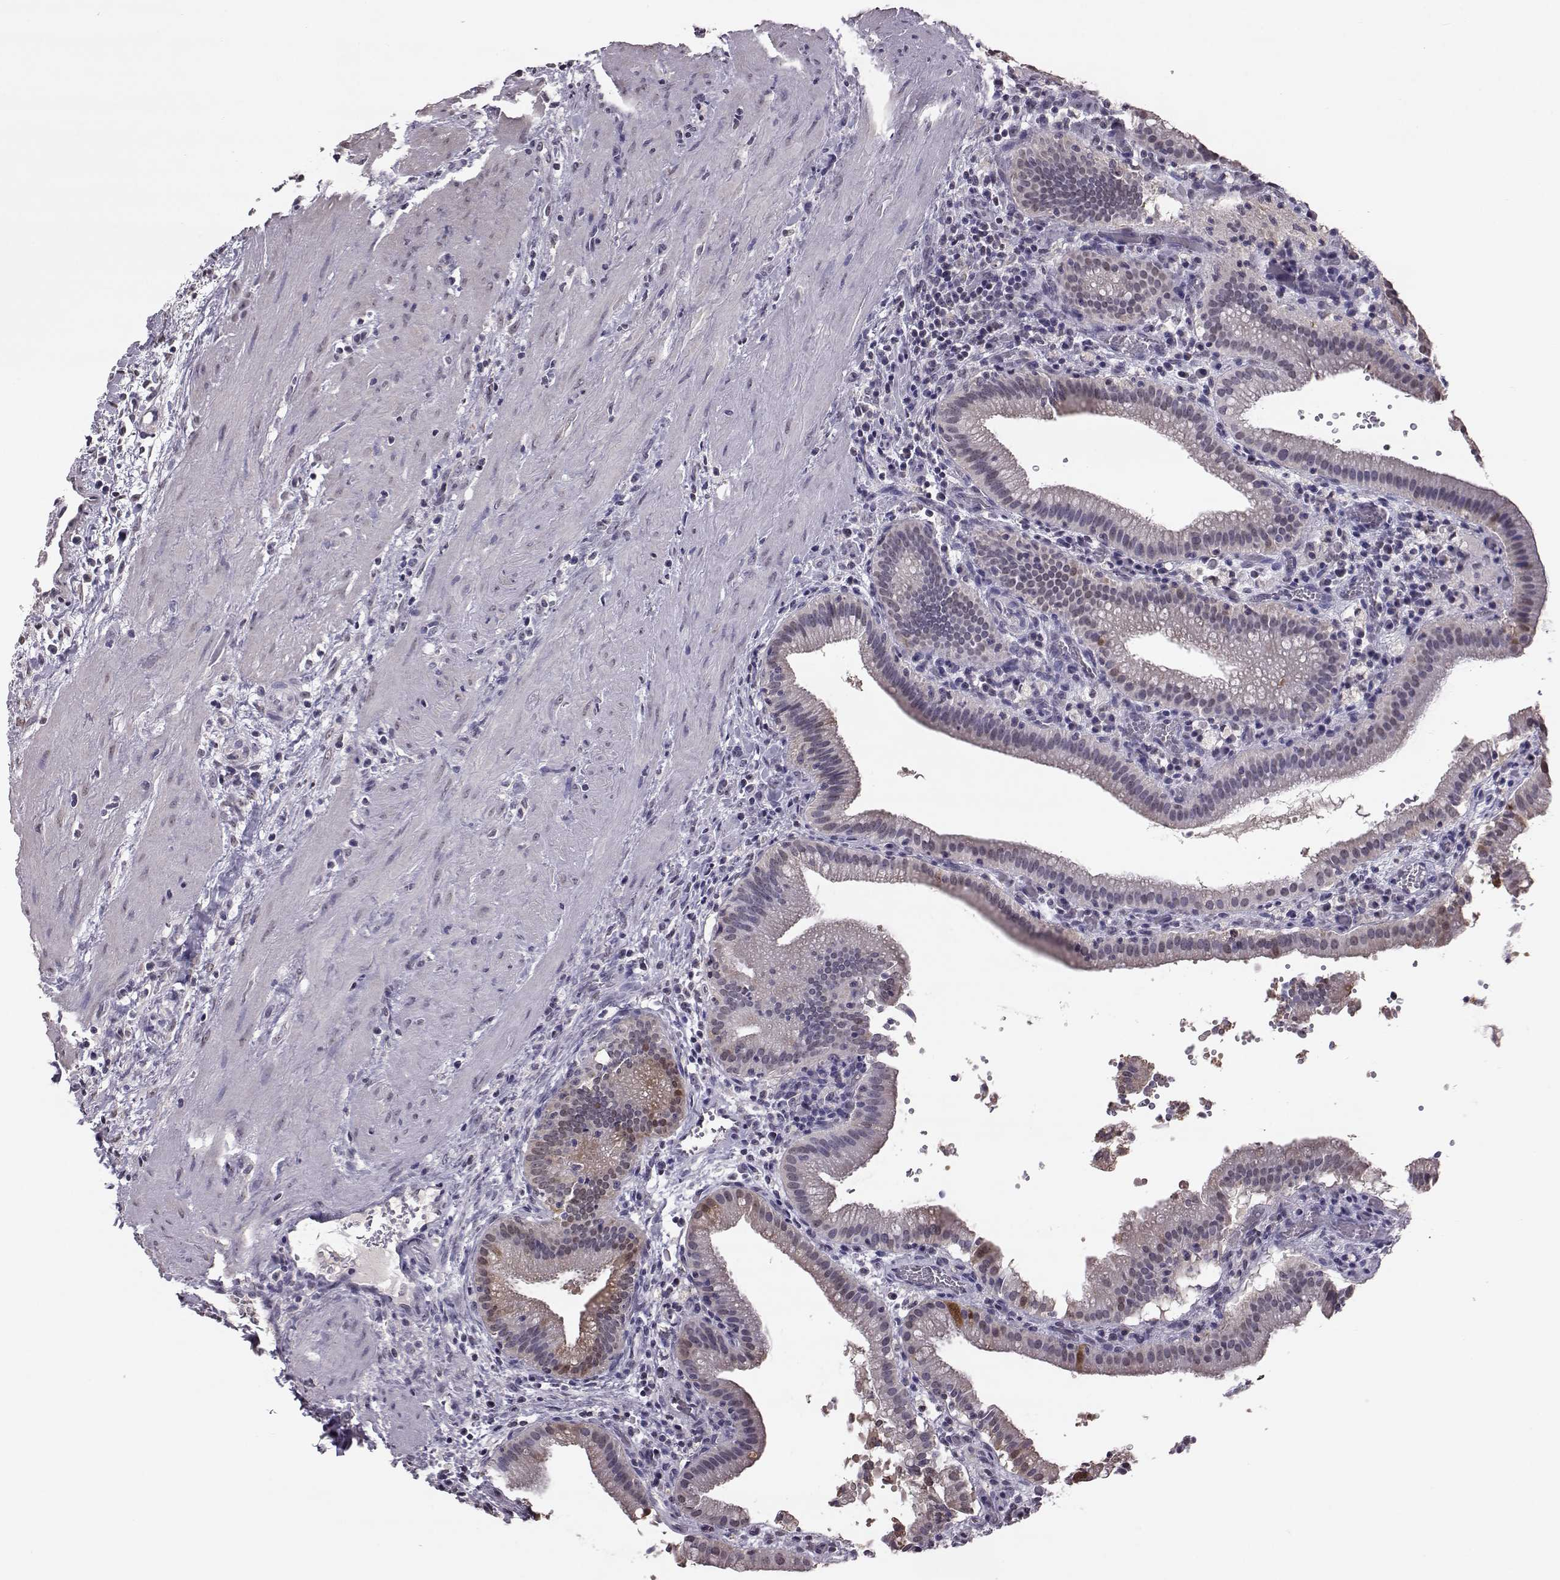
{"staining": {"intensity": "weak", "quantity": "<25%", "location": "nuclear"}, "tissue": "gallbladder", "cell_type": "Glandular cells", "image_type": "normal", "snomed": [{"axis": "morphology", "description": "Normal tissue, NOS"}, {"axis": "topography", "description": "Gallbladder"}], "caption": "IHC of unremarkable gallbladder displays no staining in glandular cells. (Brightfield microscopy of DAB immunohistochemistry (IHC) at high magnification).", "gene": "ALDH3A1", "patient": {"sex": "male", "age": 42}}